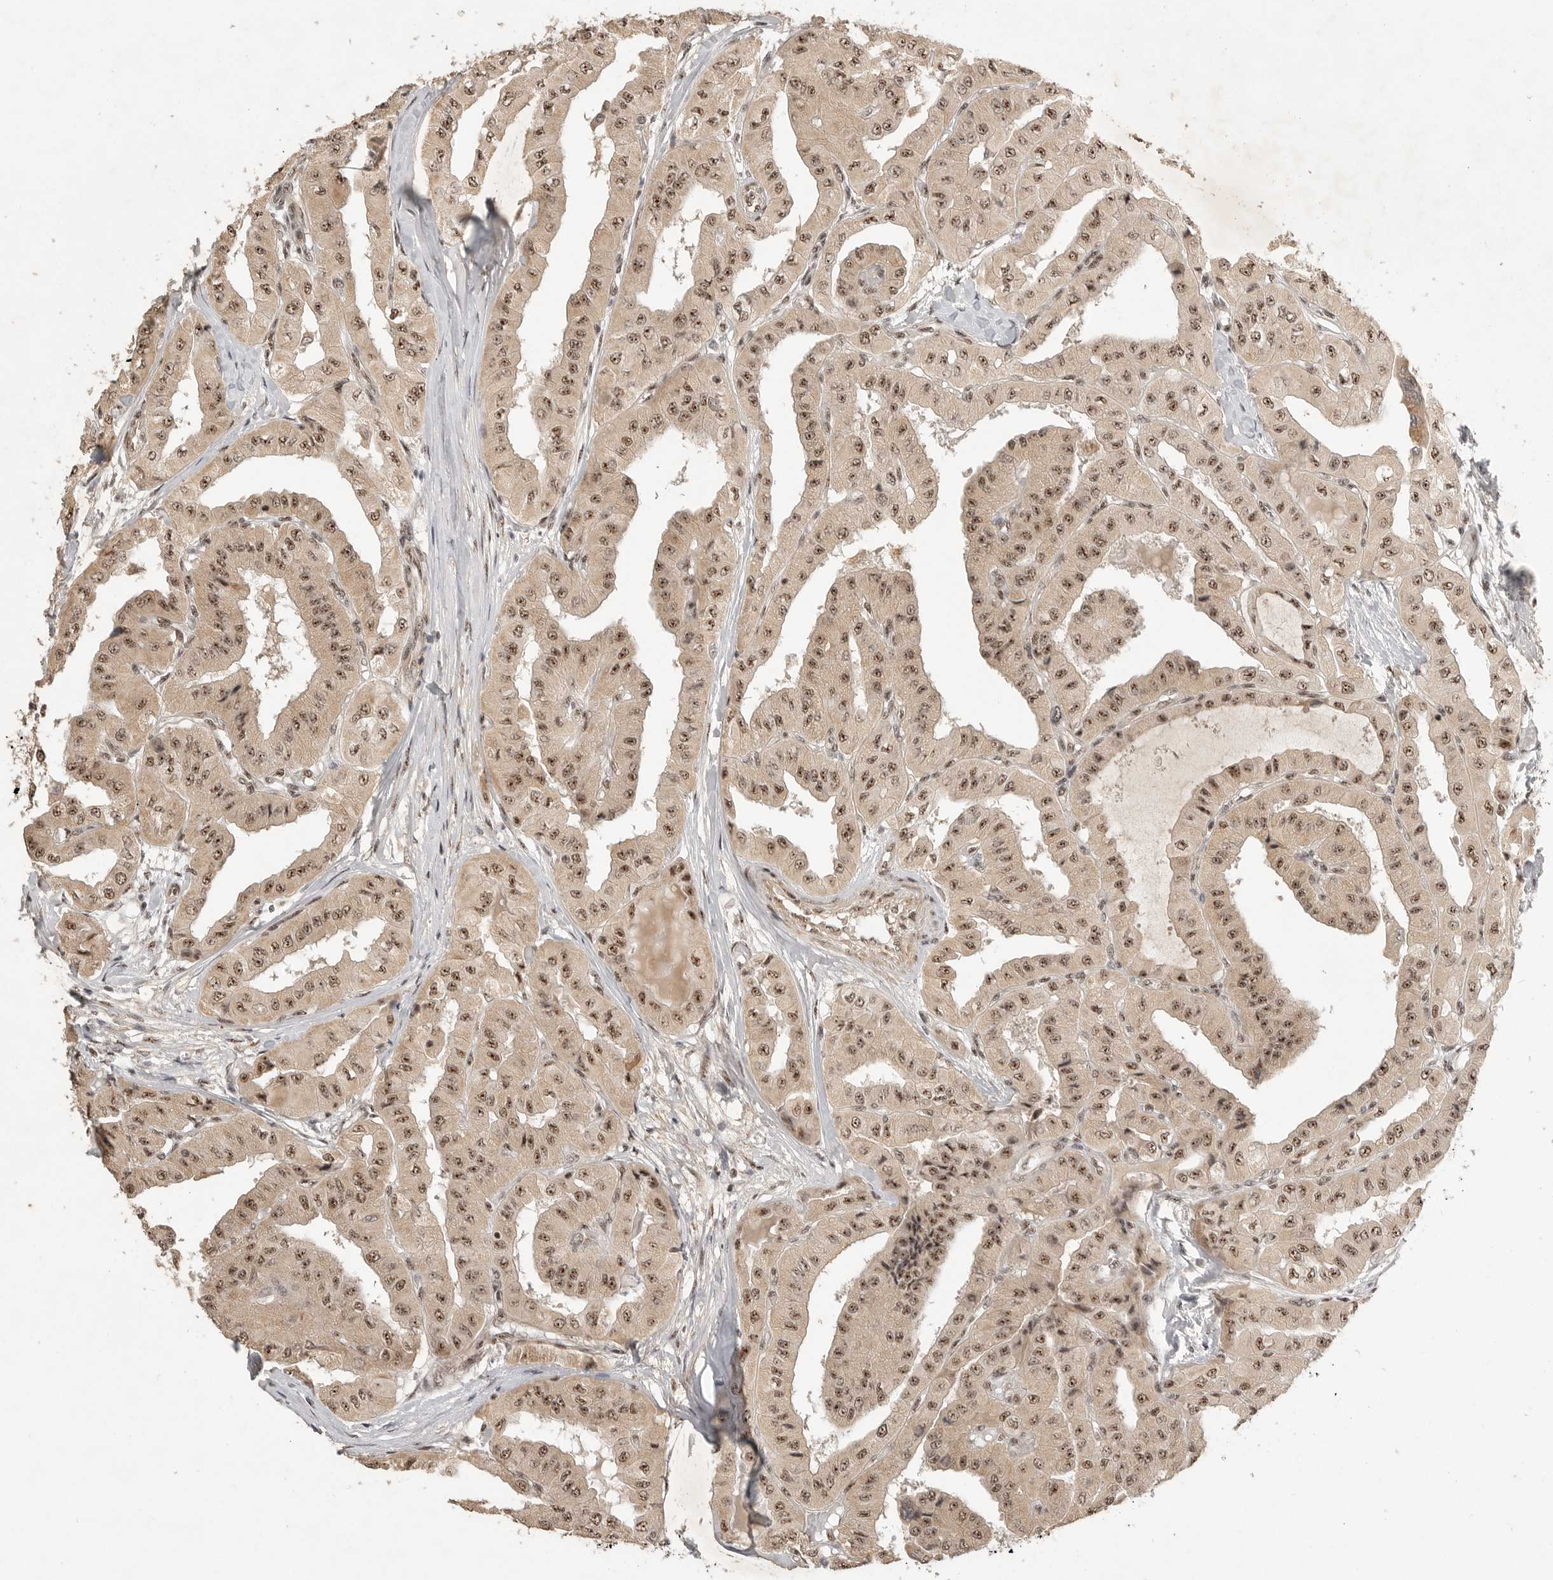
{"staining": {"intensity": "strong", "quantity": ">75%", "location": "cytoplasmic/membranous,nuclear"}, "tissue": "thyroid cancer", "cell_type": "Tumor cells", "image_type": "cancer", "snomed": [{"axis": "morphology", "description": "Papillary adenocarcinoma, NOS"}, {"axis": "topography", "description": "Thyroid gland"}], "caption": "Human thyroid papillary adenocarcinoma stained for a protein (brown) displays strong cytoplasmic/membranous and nuclear positive positivity in about >75% of tumor cells.", "gene": "POMP", "patient": {"sex": "female", "age": 59}}